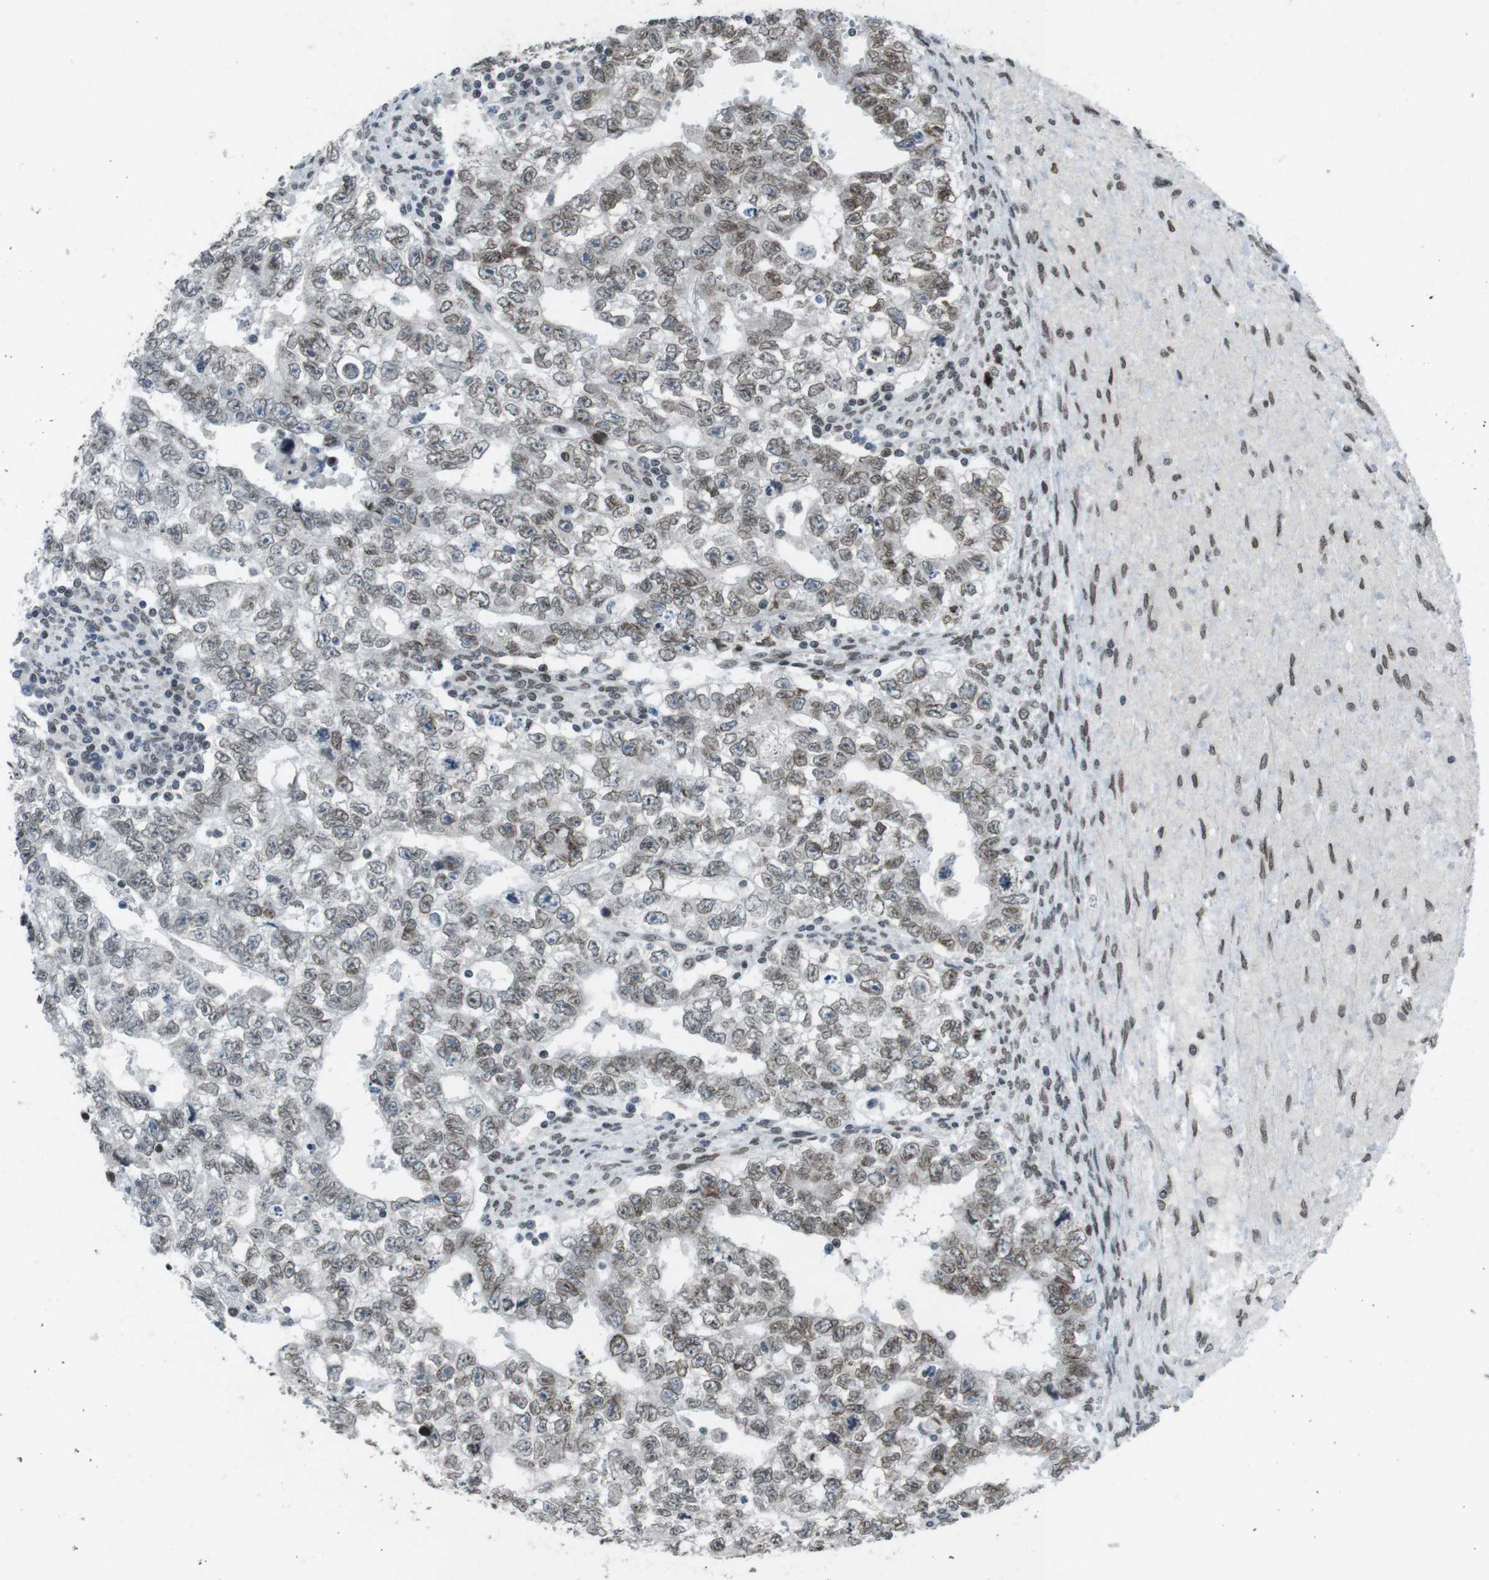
{"staining": {"intensity": "moderate", "quantity": ">75%", "location": "cytoplasmic/membranous,nuclear"}, "tissue": "testis cancer", "cell_type": "Tumor cells", "image_type": "cancer", "snomed": [{"axis": "morphology", "description": "Seminoma, NOS"}, {"axis": "morphology", "description": "Carcinoma, Embryonal, NOS"}, {"axis": "topography", "description": "Testis"}], "caption": "The micrograph demonstrates a brown stain indicating the presence of a protein in the cytoplasmic/membranous and nuclear of tumor cells in embryonal carcinoma (testis).", "gene": "MAD1L1", "patient": {"sex": "male", "age": 38}}